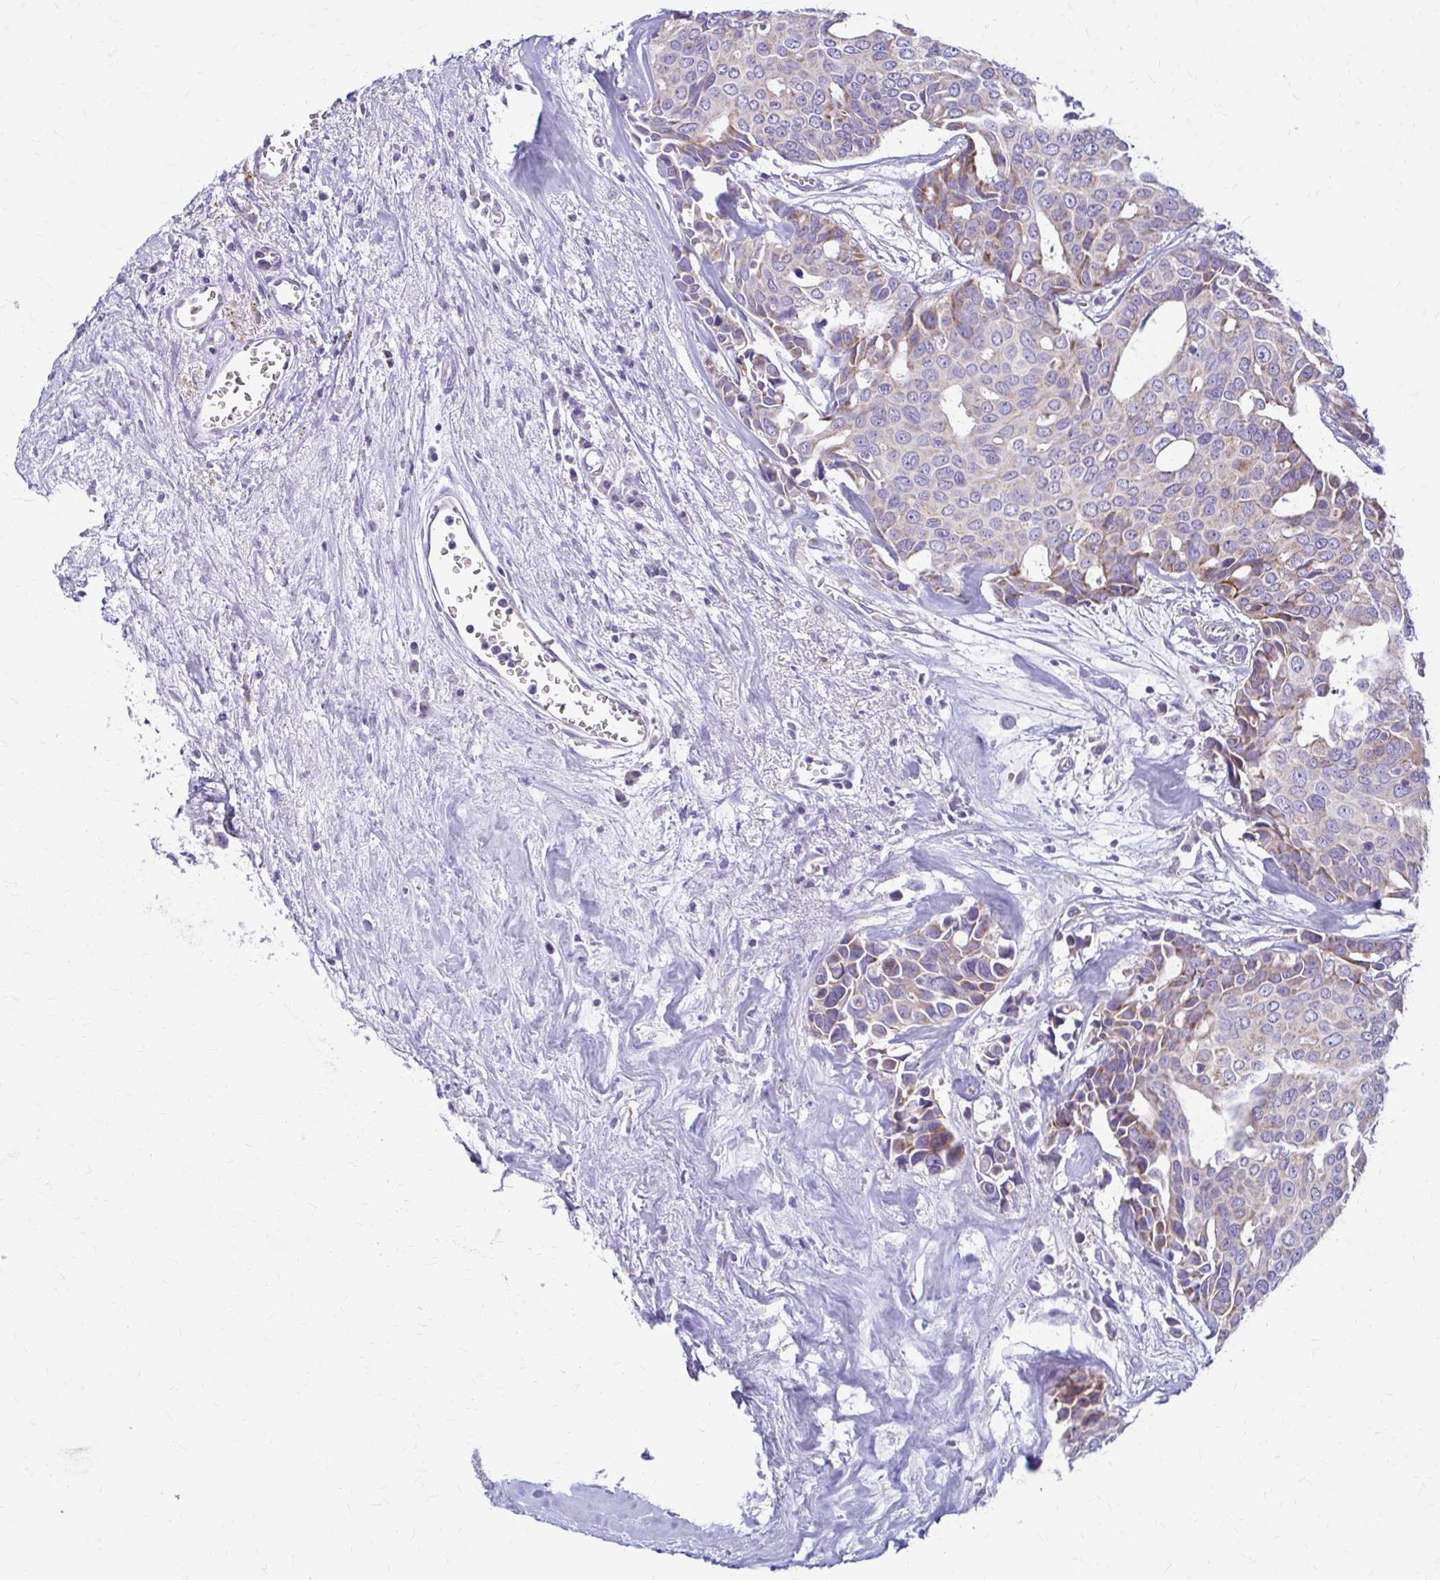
{"staining": {"intensity": "moderate", "quantity": "<25%", "location": "cytoplasmic/membranous"}, "tissue": "breast cancer", "cell_type": "Tumor cells", "image_type": "cancer", "snomed": [{"axis": "morphology", "description": "Duct carcinoma"}, {"axis": "topography", "description": "Breast"}], "caption": "A brown stain labels moderate cytoplasmic/membranous expression of a protein in human invasive ductal carcinoma (breast) tumor cells.", "gene": "SAMD13", "patient": {"sex": "female", "age": 54}}